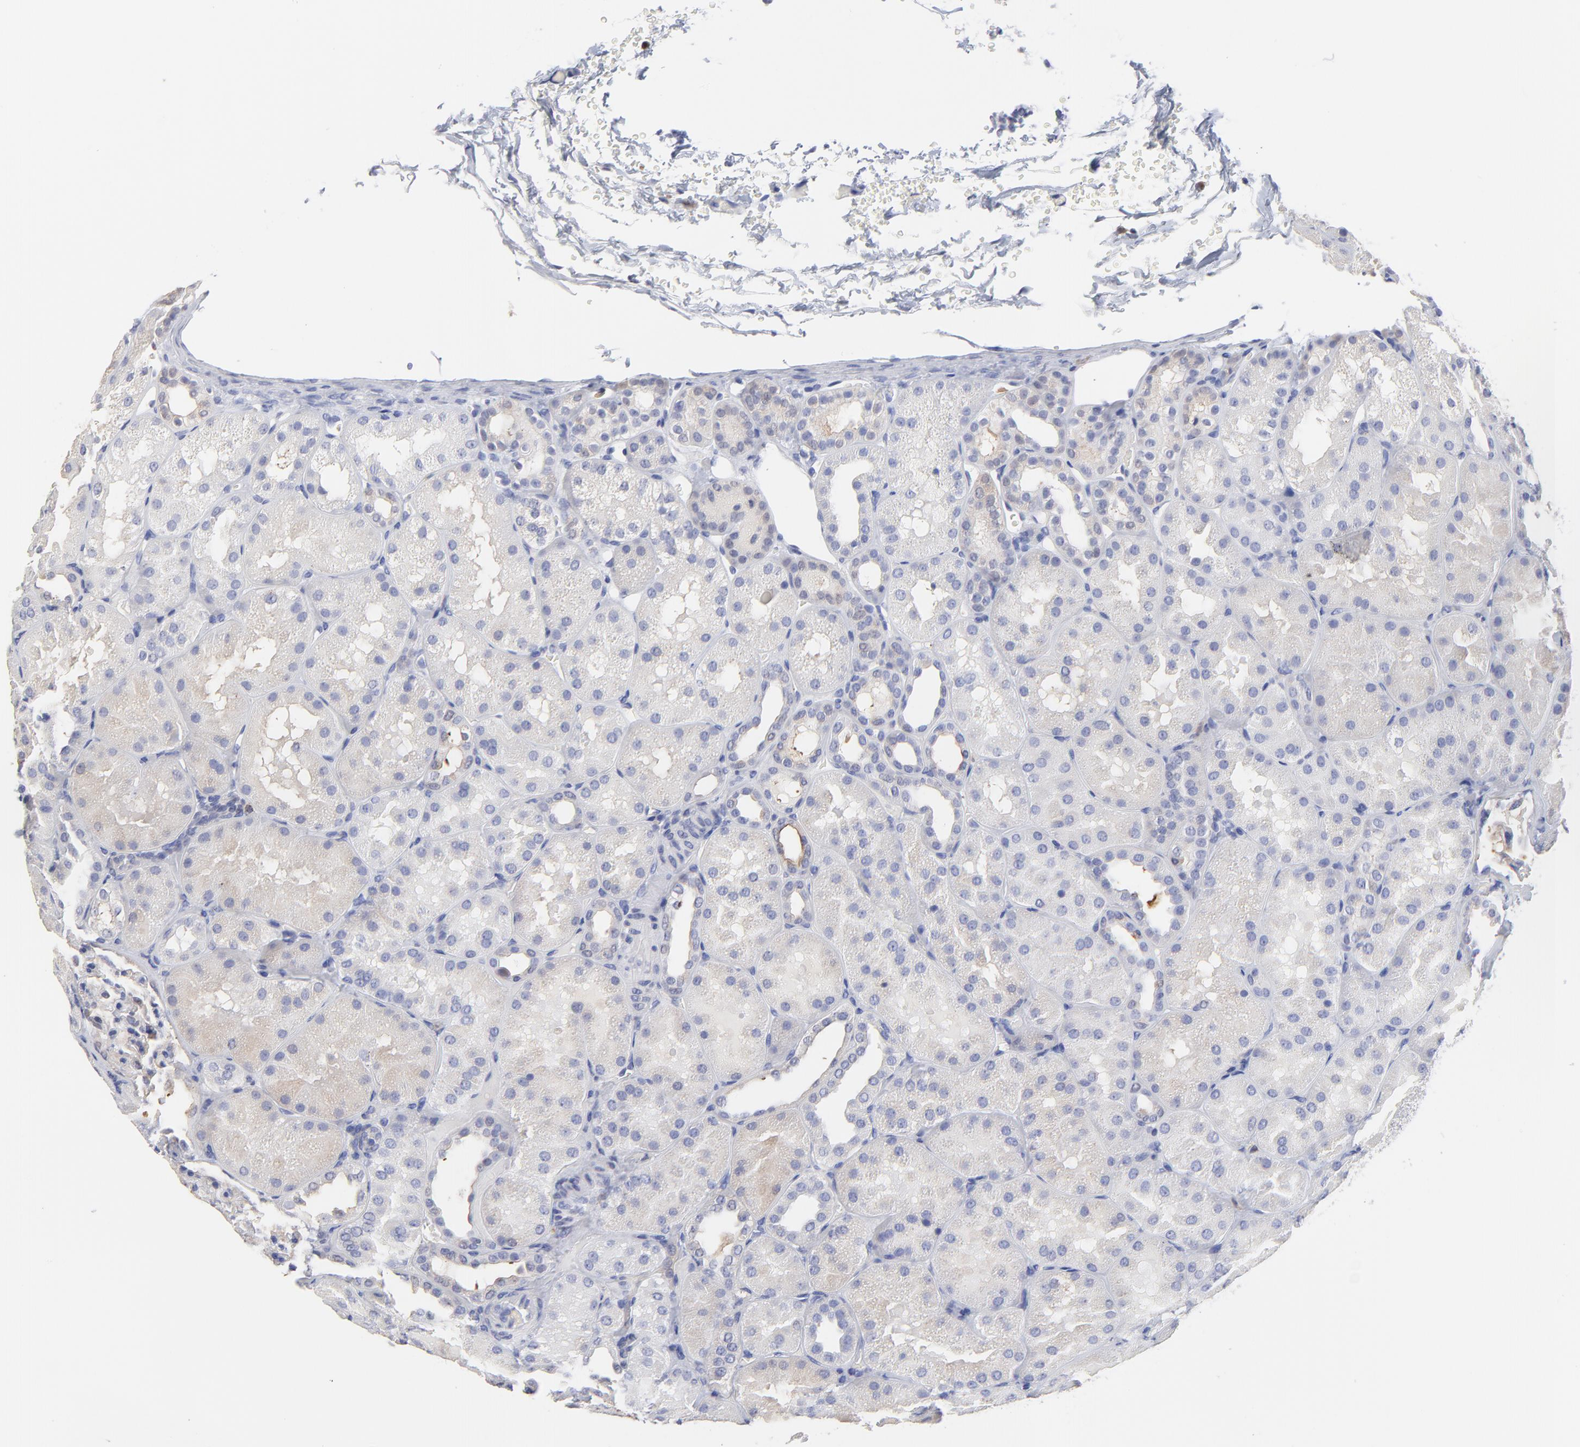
{"staining": {"intensity": "negative", "quantity": "none", "location": "none"}, "tissue": "kidney", "cell_type": "Cells in glomeruli", "image_type": "normal", "snomed": [{"axis": "morphology", "description": "Normal tissue, NOS"}, {"axis": "topography", "description": "Kidney"}], "caption": "DAB immunohistochemical staining of unremarkable kidney exhibits no significant staining in cells in glomeruli. Brightfield microscopy of immunohistochemistry (IHC) stained with DAB (brown) and hematoxylin (blue), captured at high magnification.", "gene": "SMARCA1", "patient": {"sex": "male", "age": 28}}